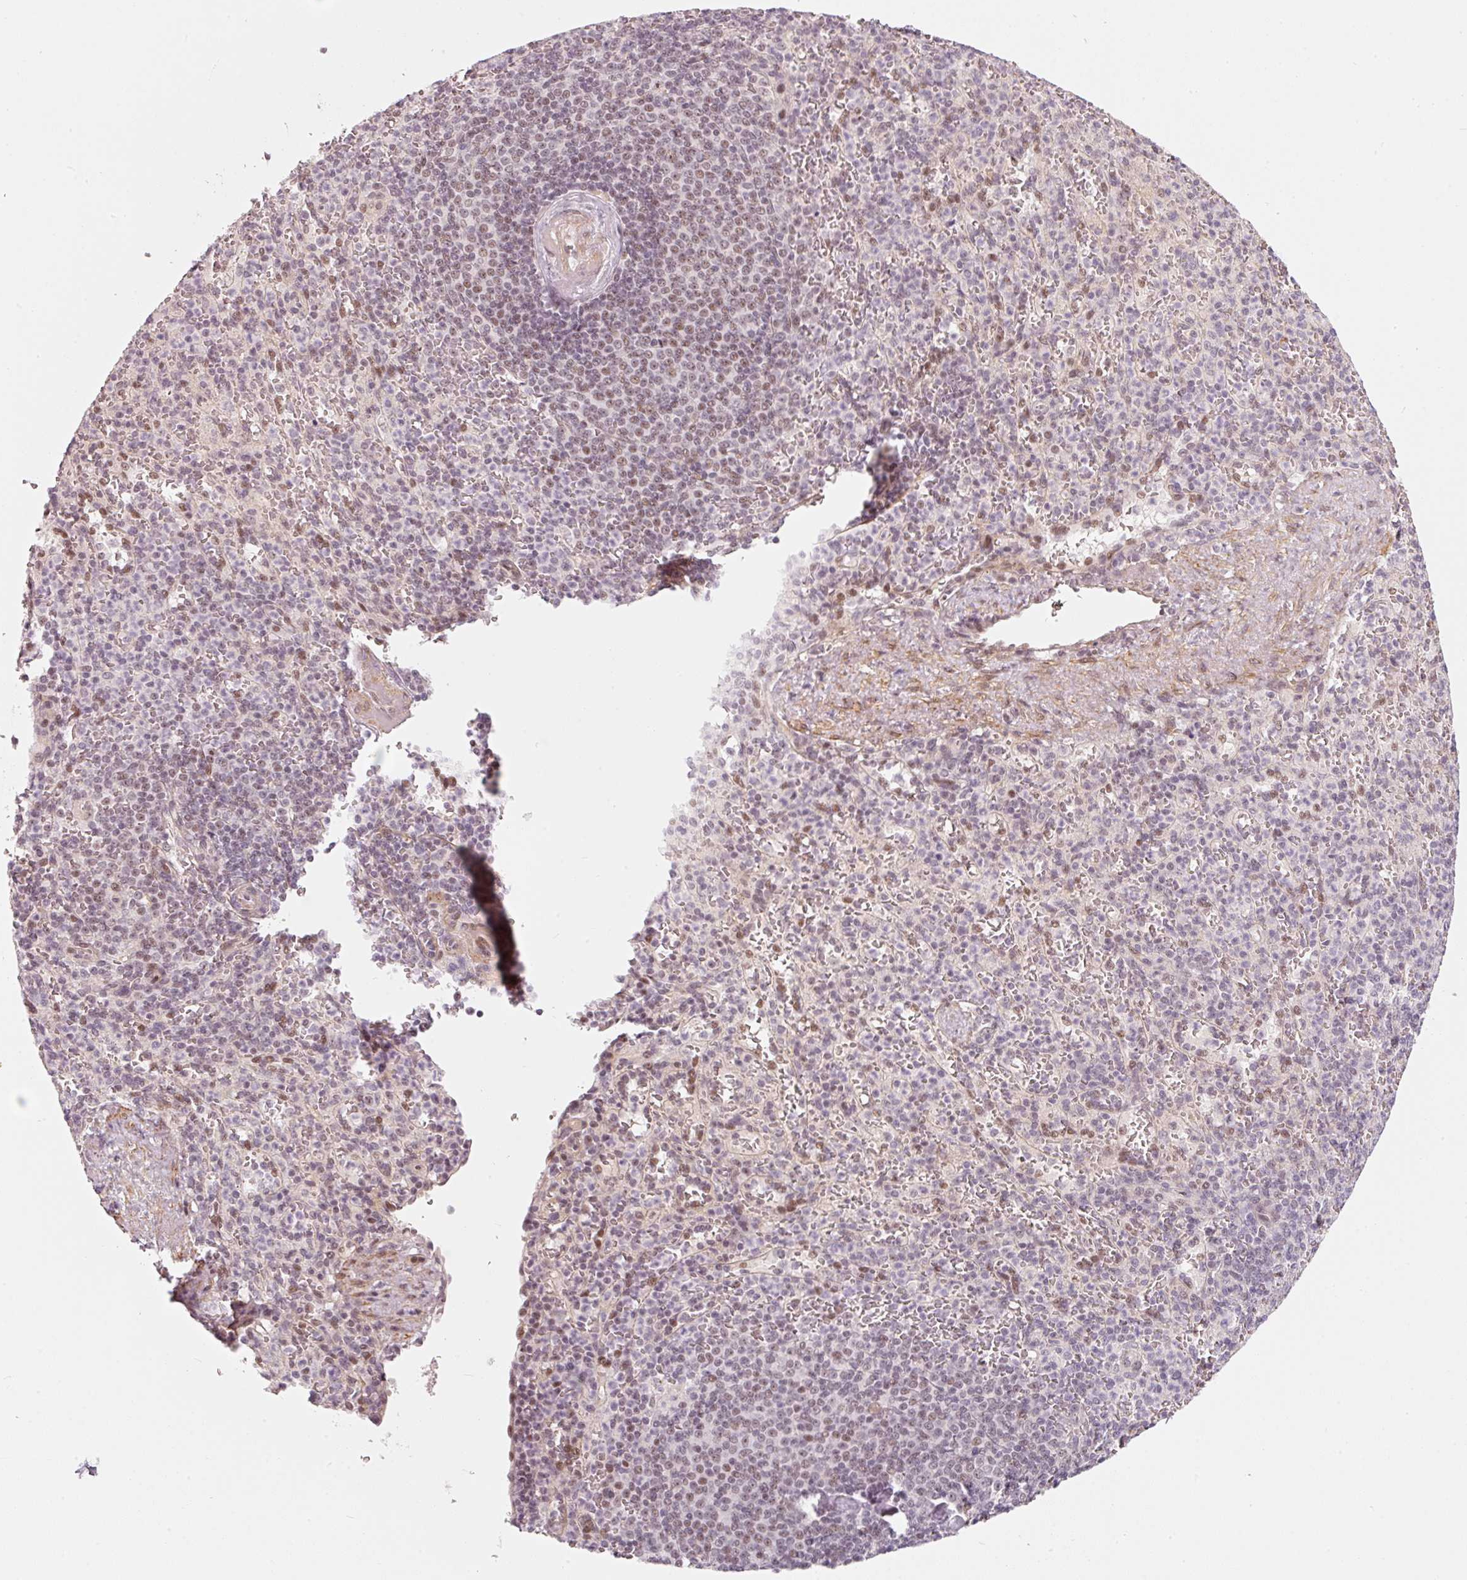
{"staining": {"intensity": "moderate", "quantity": "<25%", "location": "cytoplasmic/membranous"}, "tissue": "spleen", "cell_type": "Cells in red pulp", "image_type": "normal", "snomed": [{"axis": "morphology", "description": "Normal tissue, NOS"}, {"axis": "topography", "description": "Spleen"}], "caption": "This image exhibits immunohistochemistry (IHC) staining of benign spleen, with low moderate cytoplasmic/membranous expression in approximately <25% of cells in red pulp.", "gene": "MXRA8", "patient": {"sex": "female", "age": 74}}